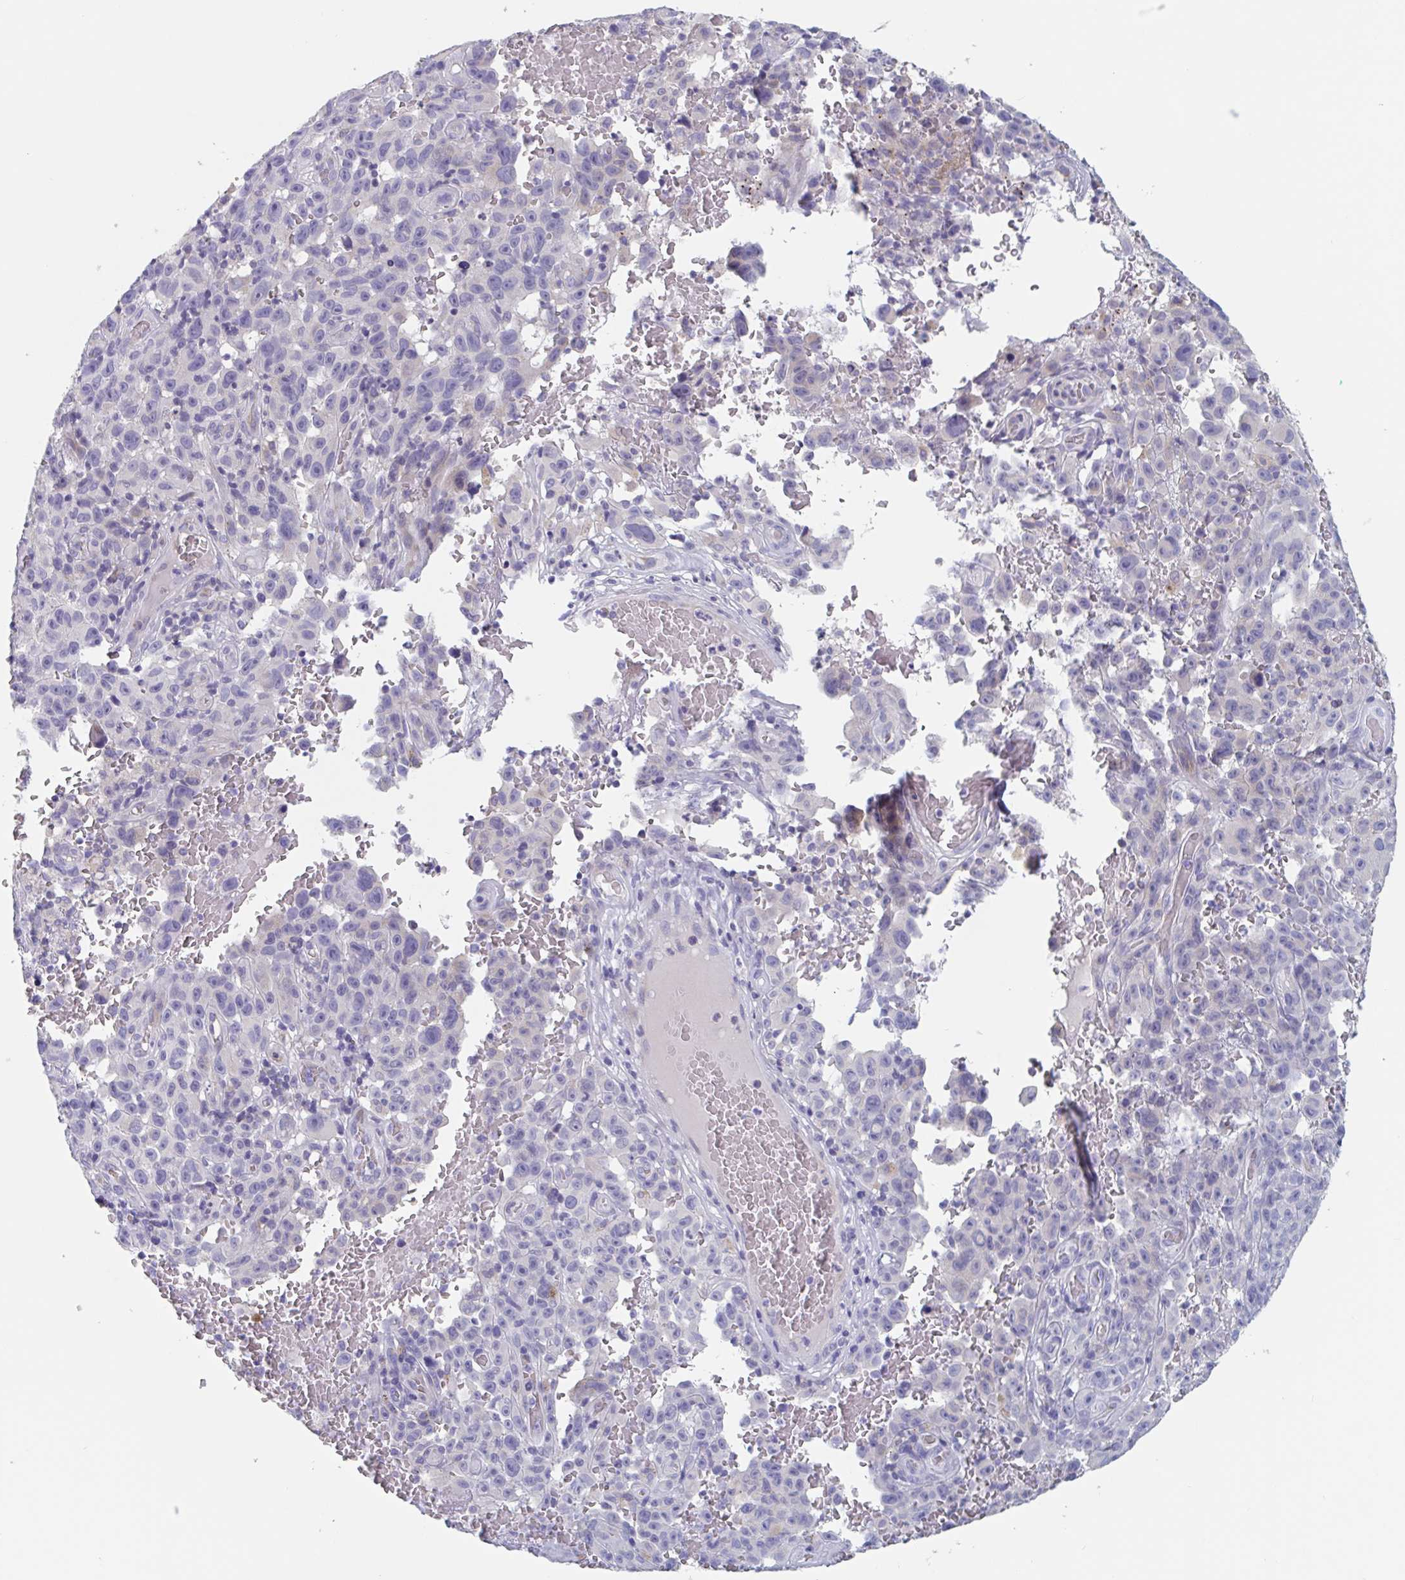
{"staining": {"intensity": "negative", "quantity": "none", "location": "none"}, "tissue": "melanoma", "cell_type": "Tumor cells", "image_type": "cancer", "snomed": [{"axis": "morphology", "description": "Malignant melanoma, NOS"}, {"axis": "topography", "description": "Skin"}], "caption": "A micrograph of melanoma stained for a protein exhibits no brown staining in tumor cells.", "gene": "ABHD16A", "patient": {"sex": "female", "age": 82}}